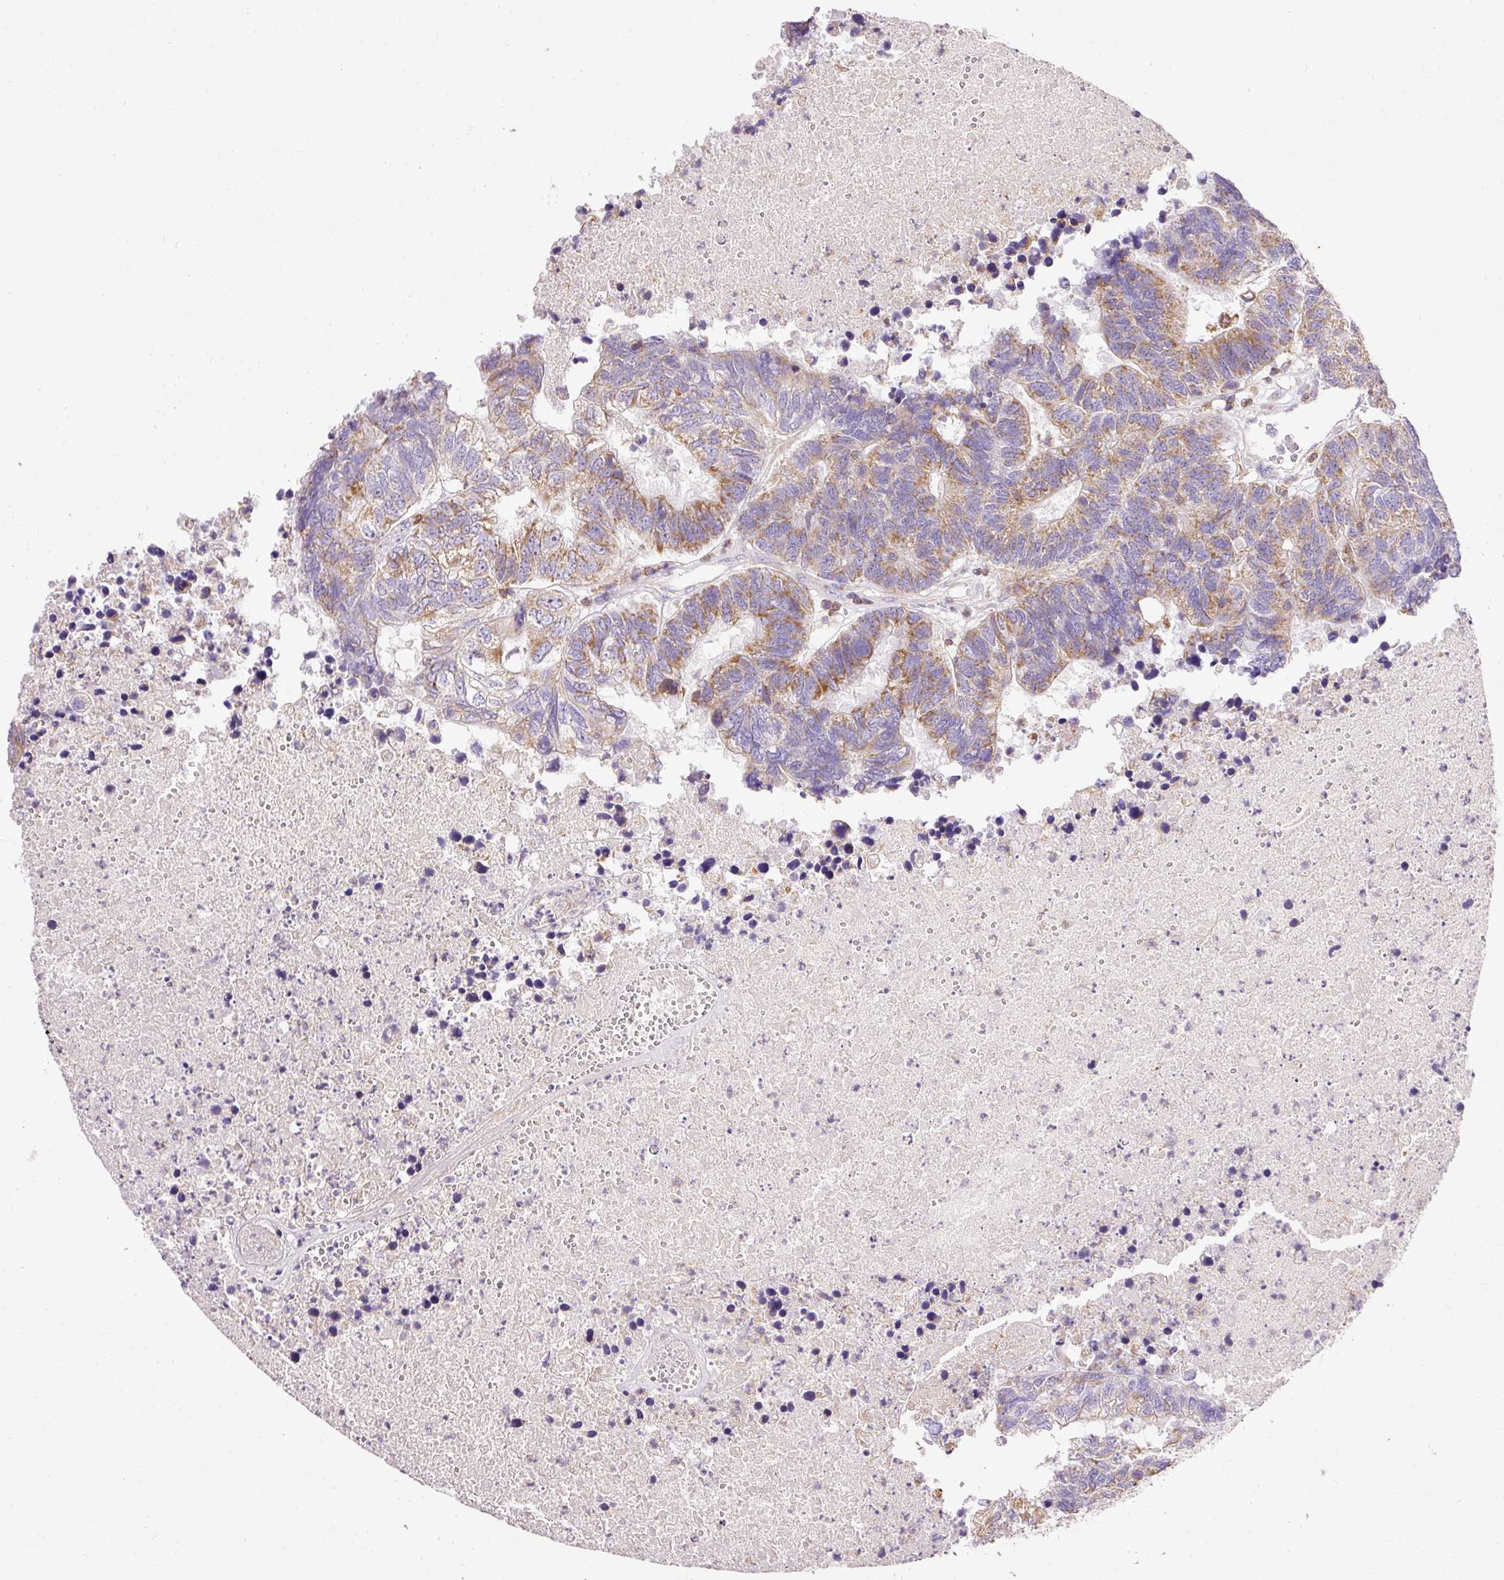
{"staining": {"intensity": "moderate", "quantity": ">75%", "location": "cytoplasmic/membranous"}, "tissue": "colorectal cancer", "cell_type": "Tumor cells", "image_type": "cancer", "snomed": [{"axis": "morphology", "description": "Adenocarcinoma, NOS"}, {"axis": "topography", "description": "Colon"}], "caption": "DAB (3,3'-diaminobenzidine) immunohistochemical staining of human colorectal adenocarcinoma reveals moderate cytoplasmic/membranous protein staining in about >75% of tumor cells. (Brightfield microscopy of DAB IHC at high magnification).", "gene": "IMMT", "patient": {"sex": "female", "age": 48}}